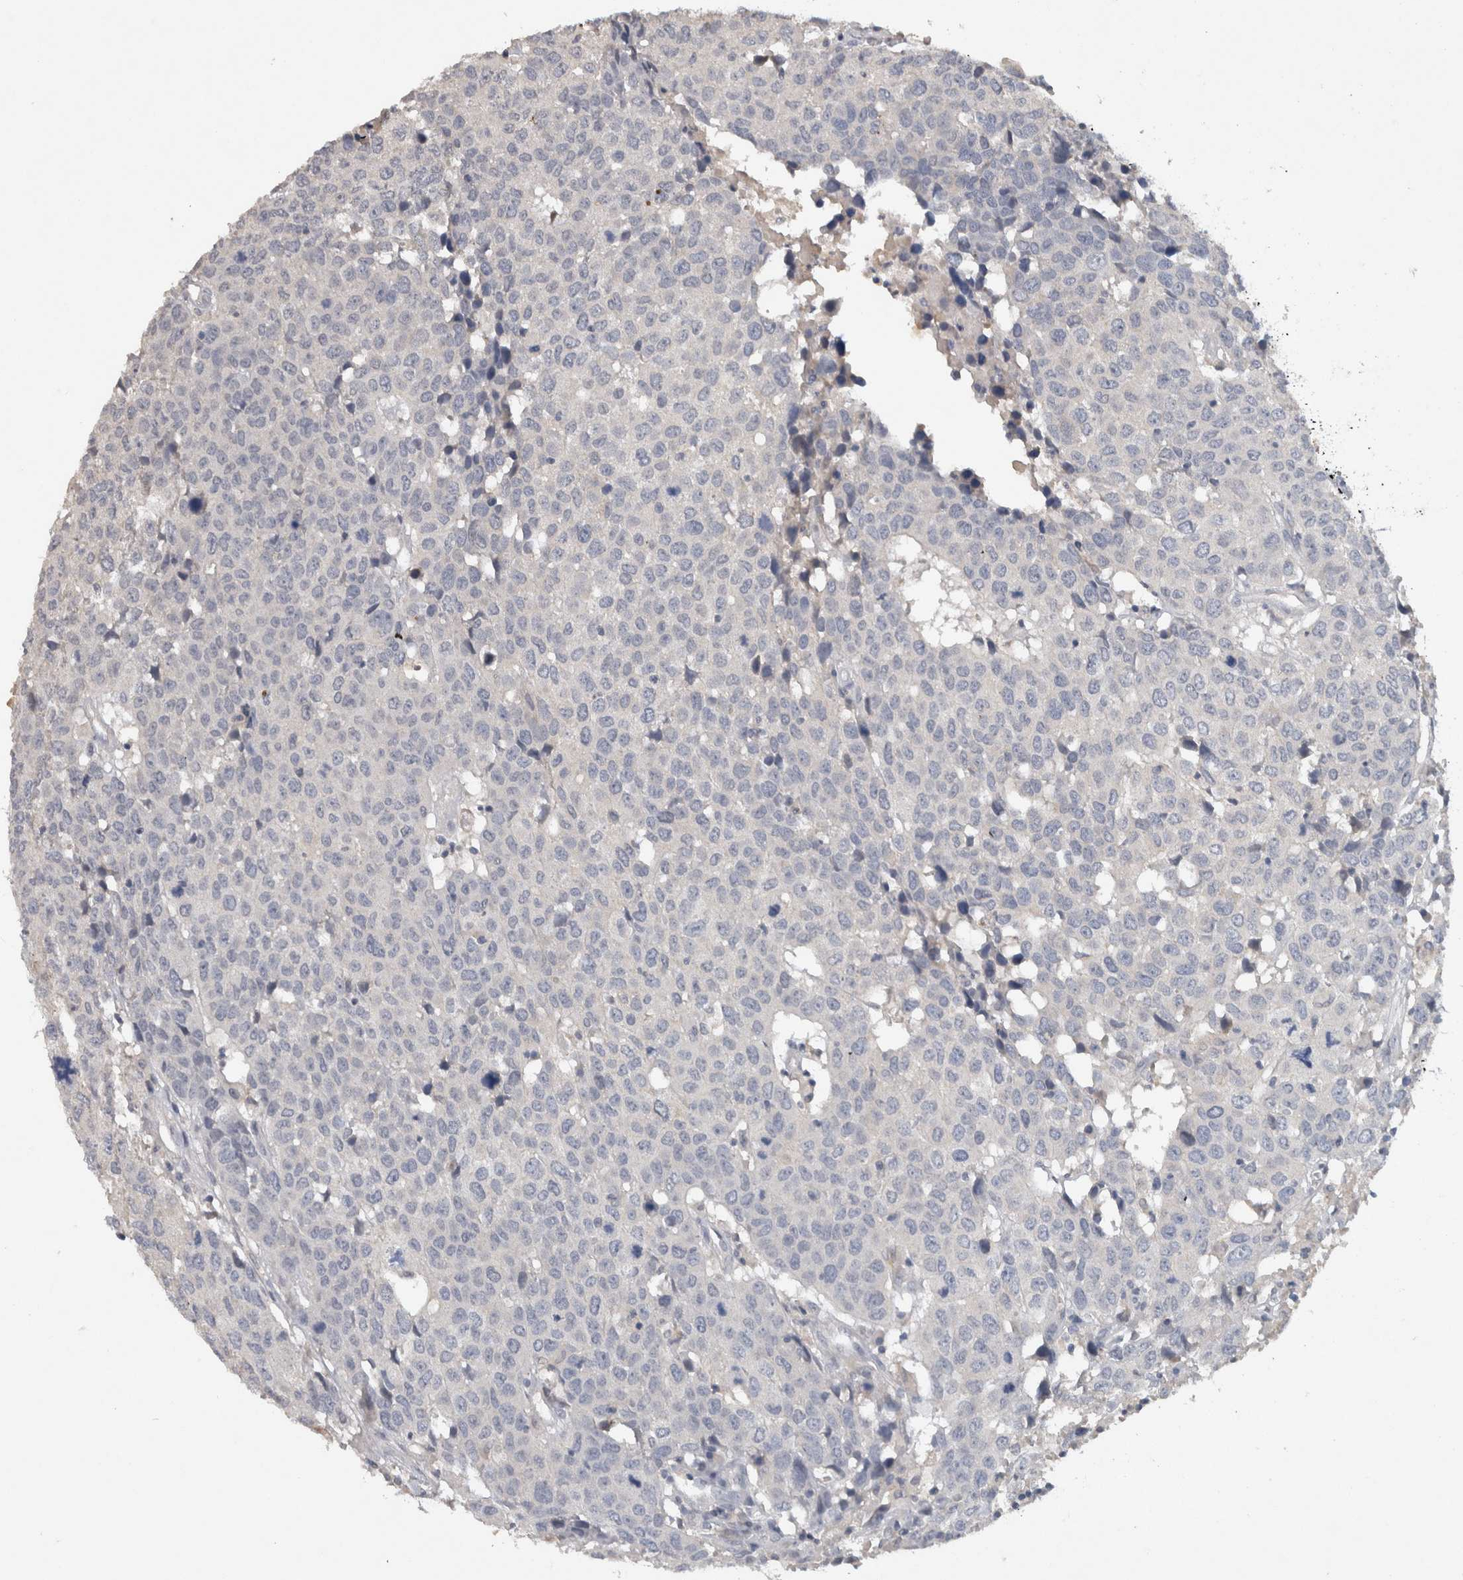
{"staining": {"intensity": "negative", "quantity": "none", "location": "none"}, "tissue": "head and neck cancer", "cell_type": "Tumor cells", "image_type": "cancer", "snomed": [{"axis": "morphology", "description": "Squamous cell carcinoma, NOS"}, {"axis": "topography", "description": "Head-Neck"}], "caption": "Head and neck cancer (squamous cell carcinoma) was stained to show a protein in brown. There is no significant expression in tumor cells. (DAB immunohistochemistry, high magnification).", "gene": "HEXD", "patient": {"sex": "male", "age": 66}}